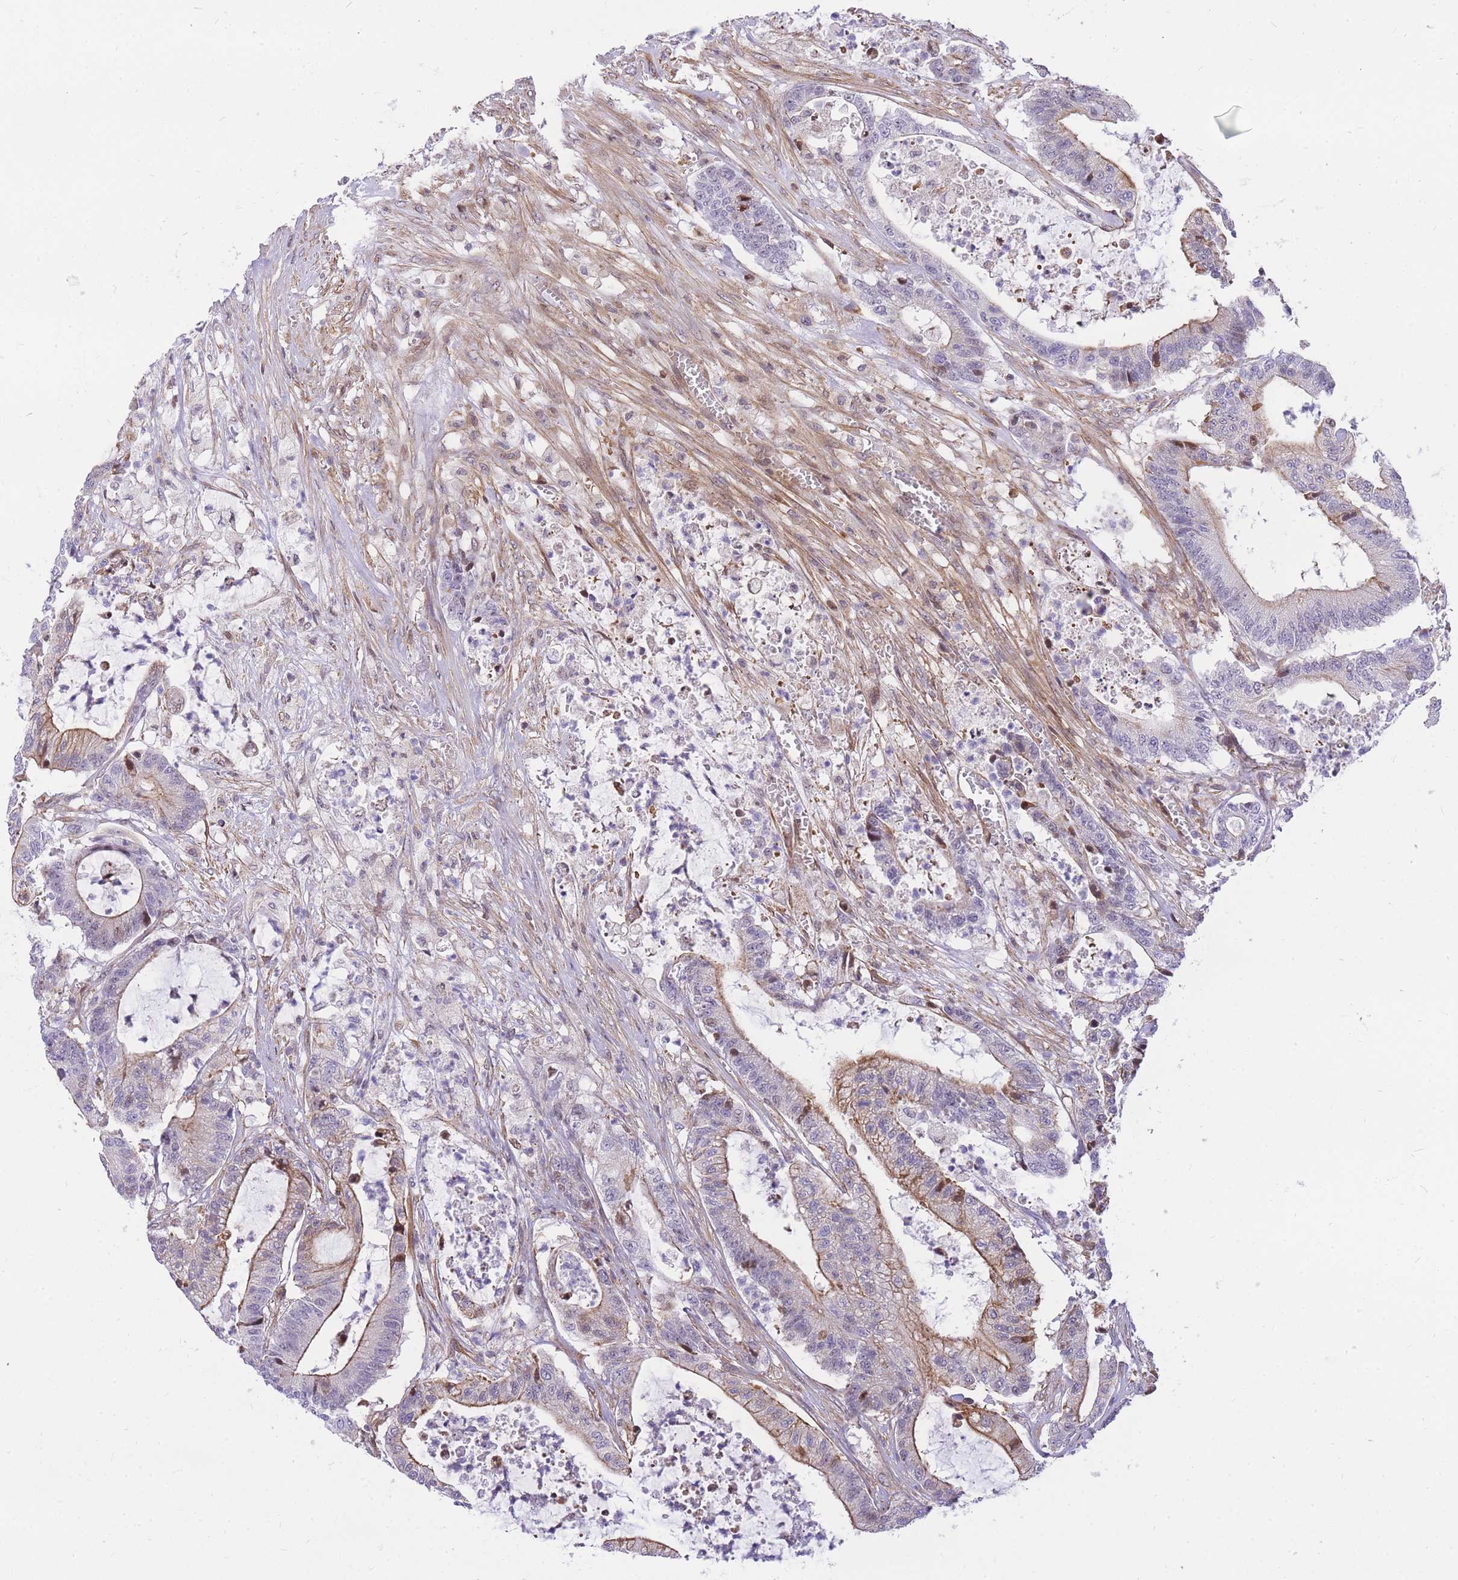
{"staining": {"intensity": "moderate", "quantity": "25%-75%", "location": "cytoplasmic/membranous"}, "tissue": "colorectal cancer", "cell_type": "Tumor cells", "image_type": "cancer", "snomed": [{"axis": "morphology", "description": "Adenocarcinoma, NOS"}, {"axis": "topography", "description": "Colon"}], "caption": "The micrograph shows a brown stain indicating the presence of a protein in the cytoplasmic/membranous of tumor cells in colorectal adenocarcinoma.", "gene": "S100PBP", "patient": {"sex": "female", "age": 84}}